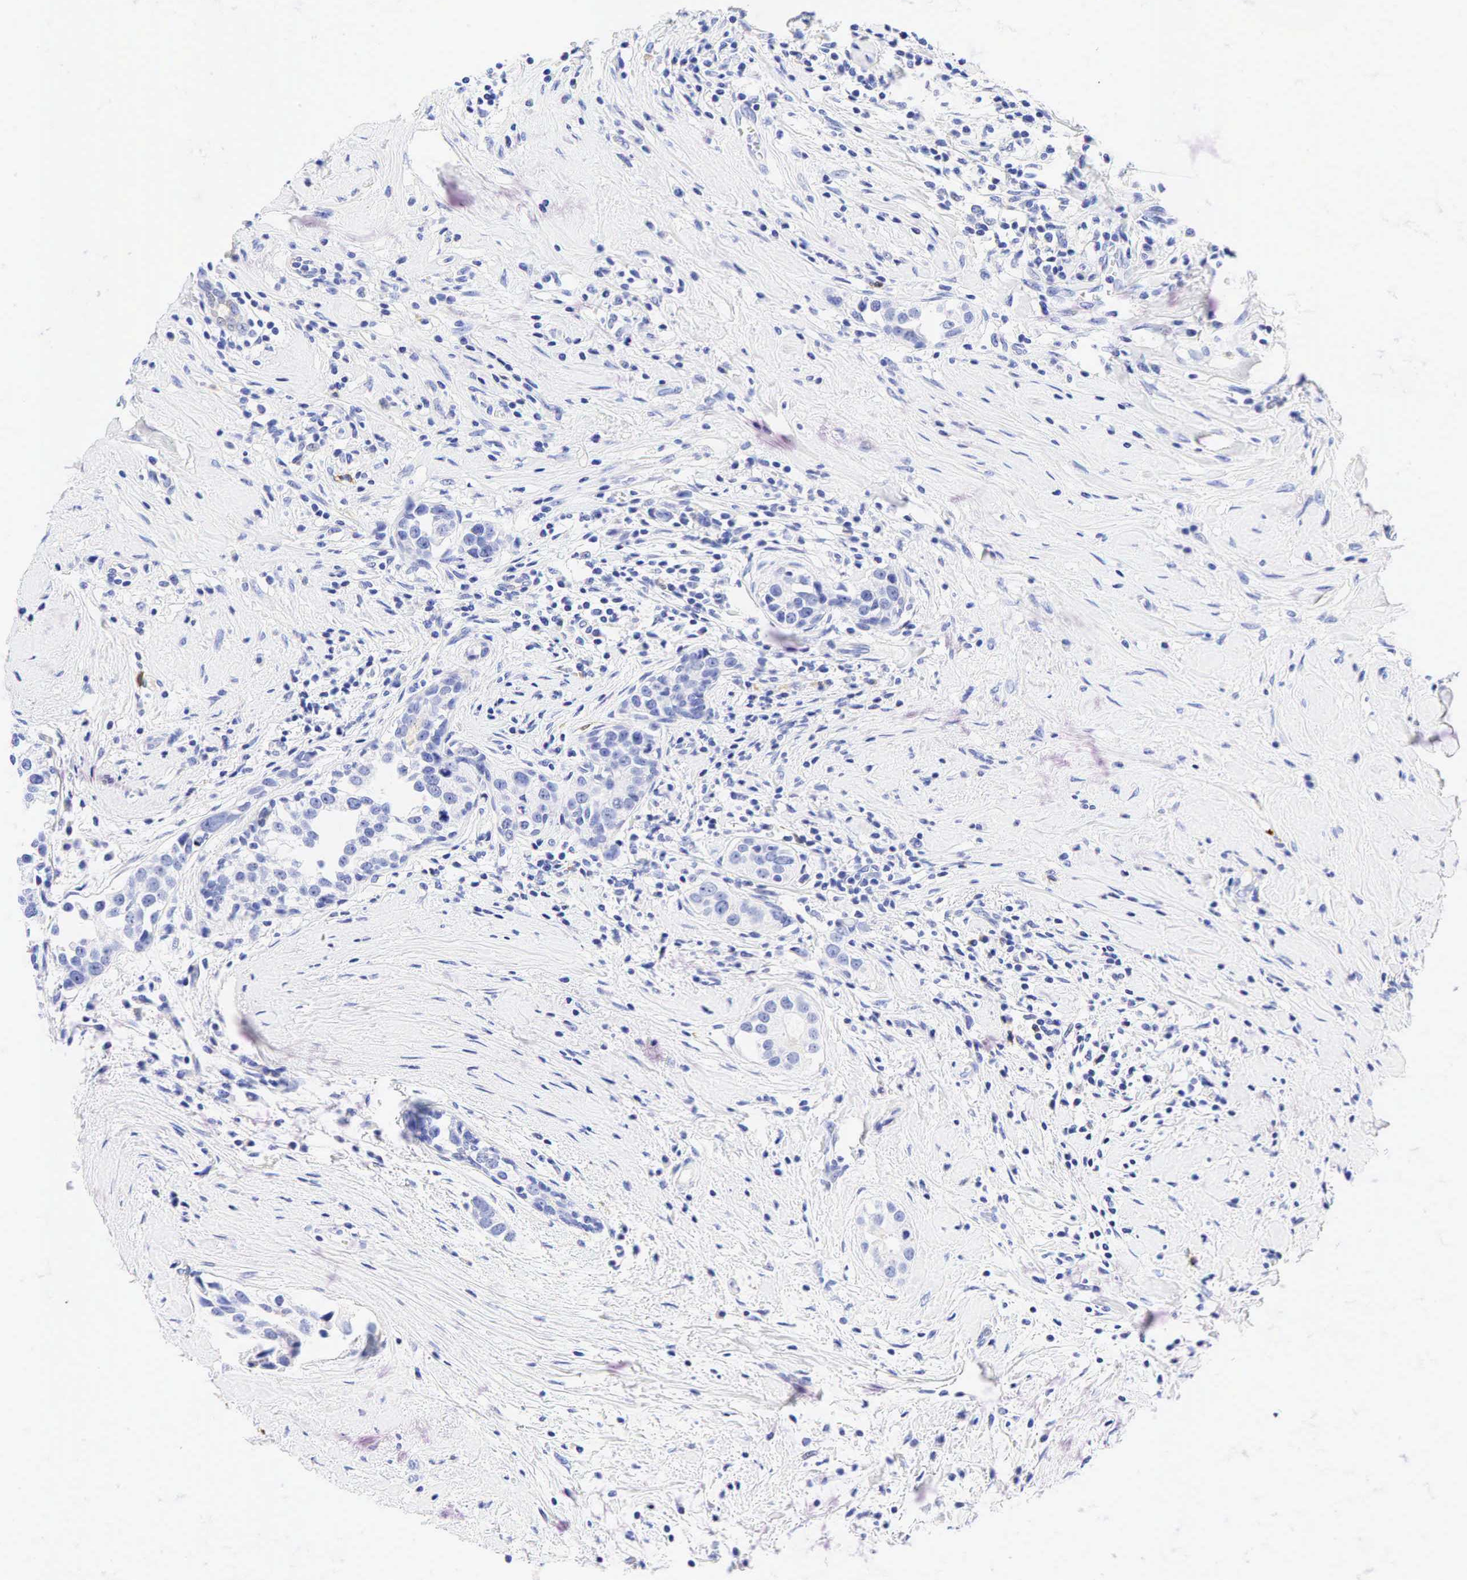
{"staining": {"intensity": "negative", "quantity": "none", "location": "none"}, "tissue": "breast cancer", "cell_type": "Tumor cells", "image_type": "cancer", "snomed": [{"axis": "morphology", "description": "Duct carcinoma"}, {"axis": "topography", "description": "Breast"}], "caption": "This is an immunohistochemistry image of breast cancer (invasive ductal carcinoma). There is no positivity in tumor cells.", "gene": "TNFRSF8", "patient": {"sex": "female", "age": 55}}